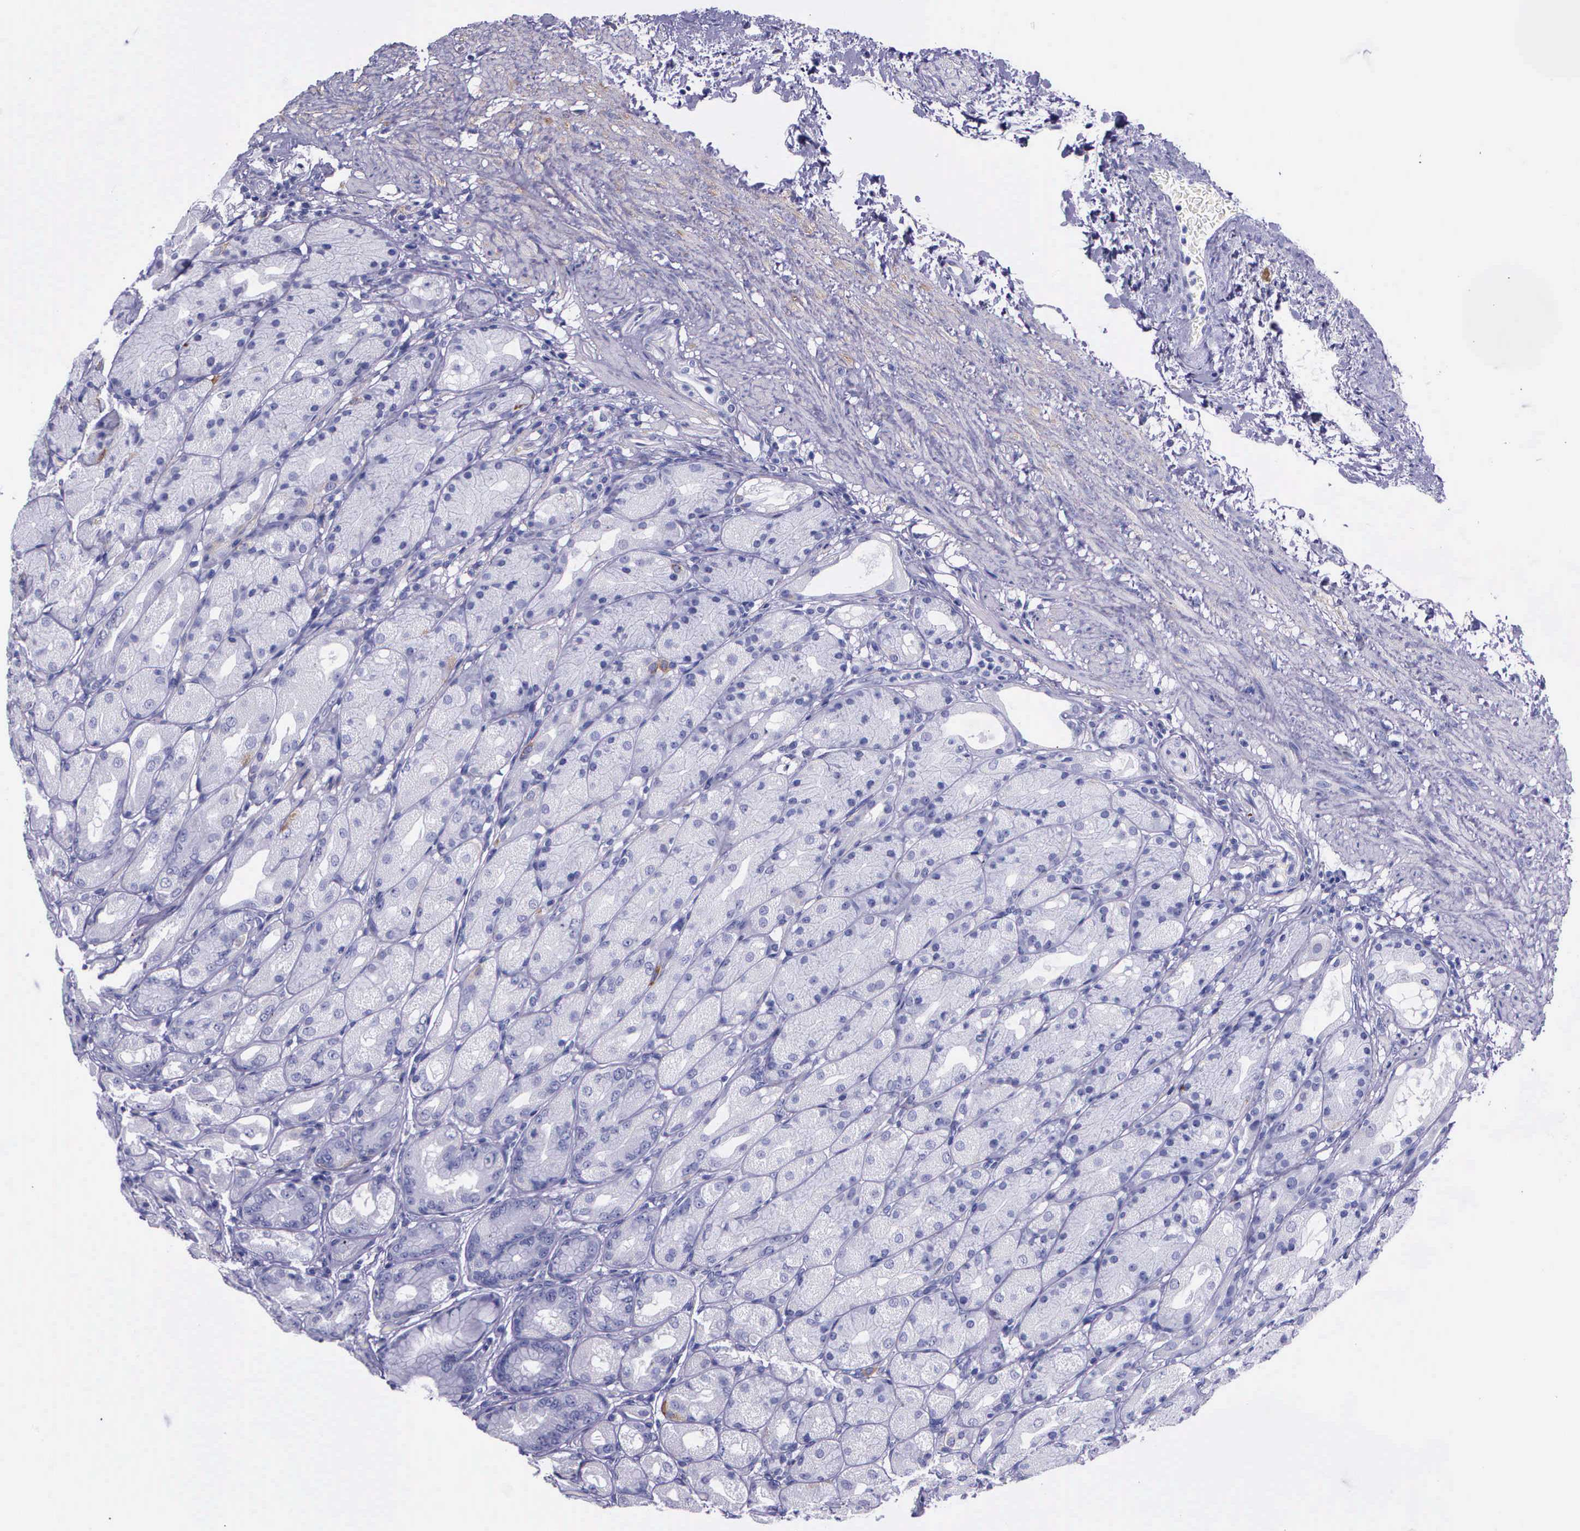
{"staining": {"intensity": "negative", "quantity": "none", "location": "none"}, "tissue": "stomach", "cell_type": "Glandular cells", "image_type": "normal", "snomed": [{"axis": "morphology", "description": "Normal tissue, NOS"}, {"axis": "topography", "description": "Stomach, upper"}], "caption": "Immunohistochemistry (IHC) histopathology image of benign stomach stained for a protein (brown), which shows no positivity in glandular cells.", "gene": "AHNAK2", "patient": {"sex": "female", "age": 75}}